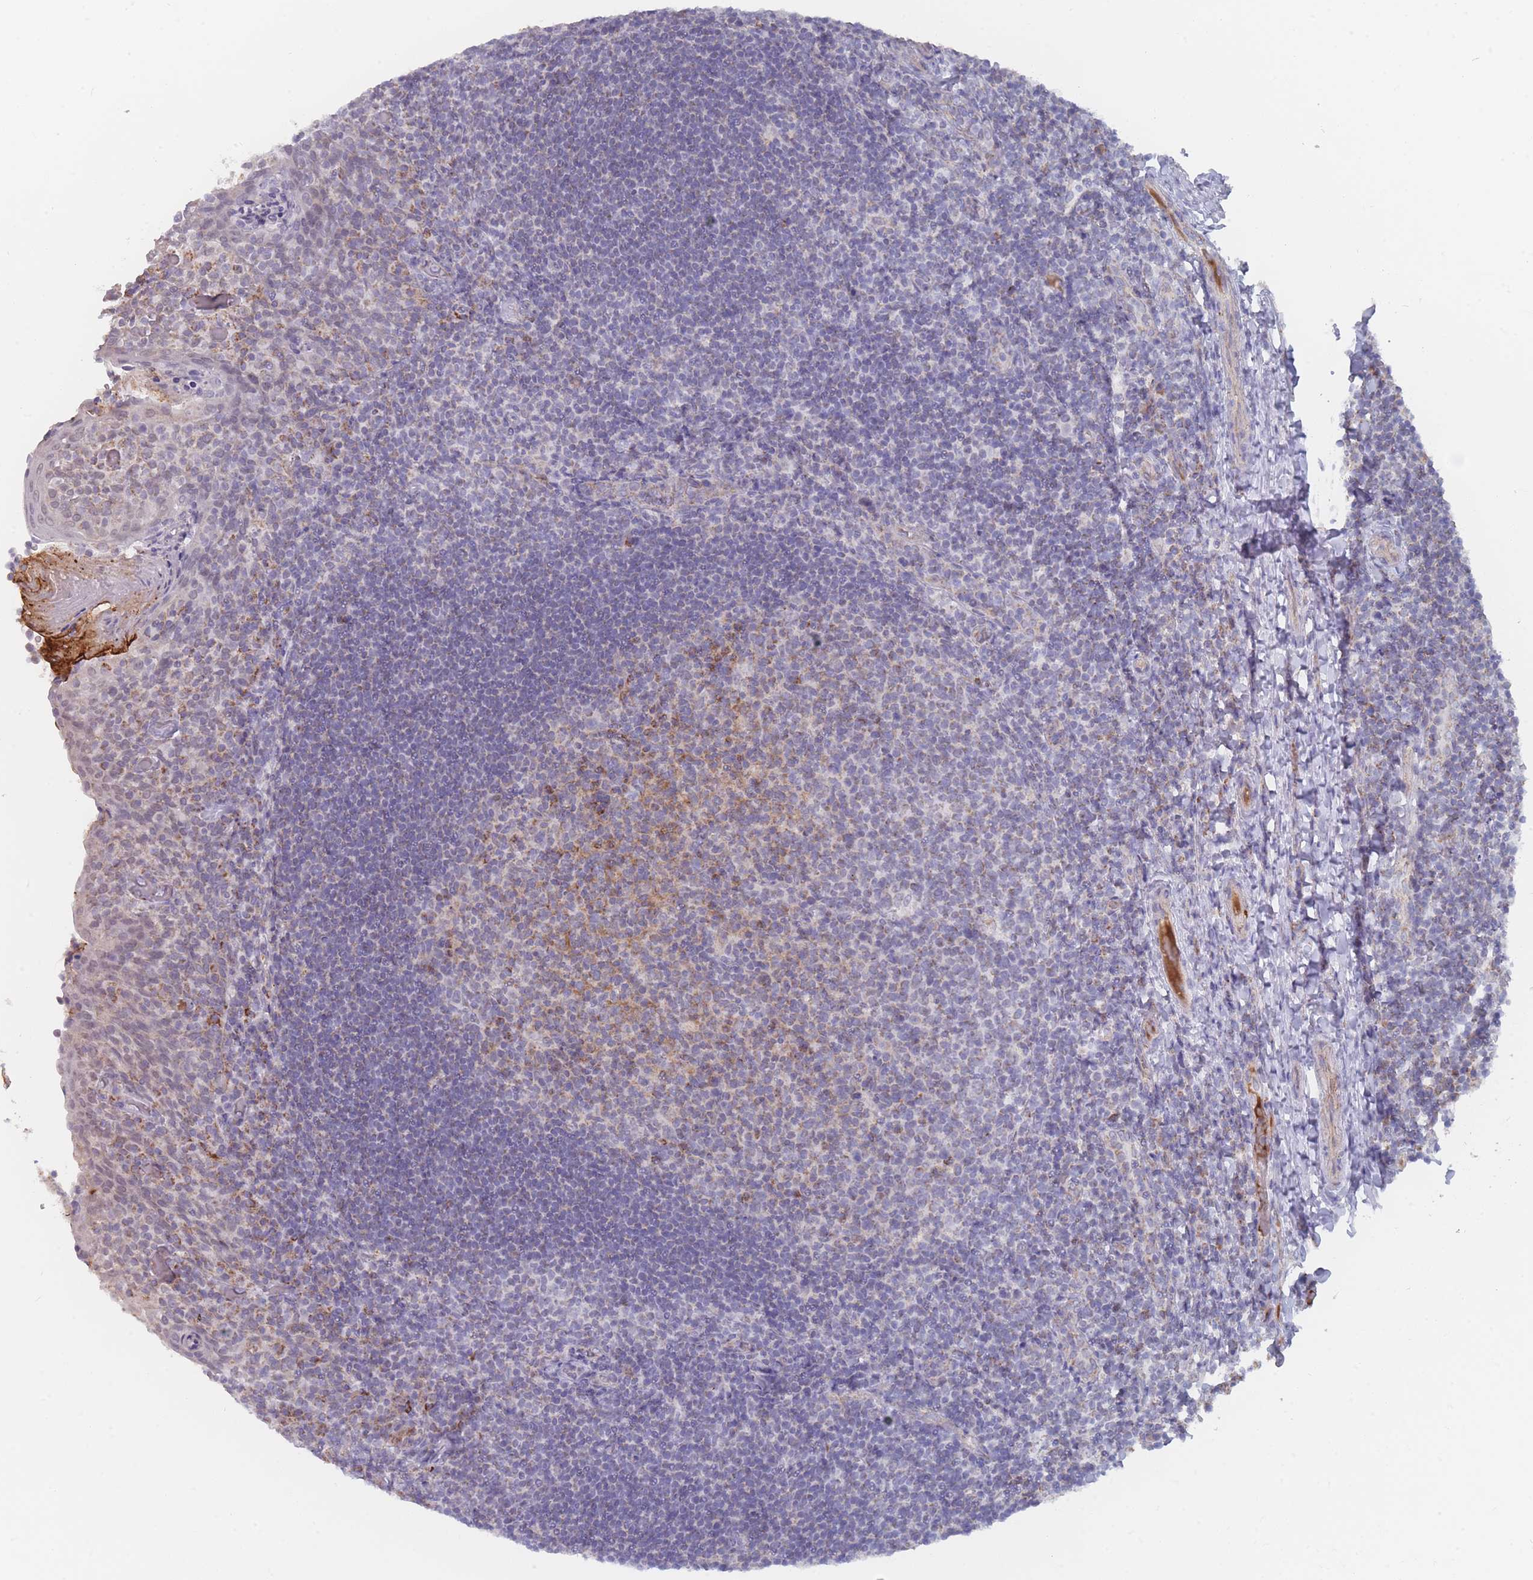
{"staining": {"intensity": "weak", "quantity": "<25%", "location": "cytoplasmic/membranous"}, "tissue": "tonsil", "cell_type": "Germinal center cells", "image_type": "normal", "snomed": [{"axis": "morphology", "description": "Normal tissue, NOS"}, {"axis": "topography", "description": "Tonsil"}], "caption": "A micrograph of tonsil stained for a protein displays no brown staining in germinal center cells. Nuclei are stained in blue.", "gene": "TRARG1", "patient": {"sex": "female", "age": 10}}